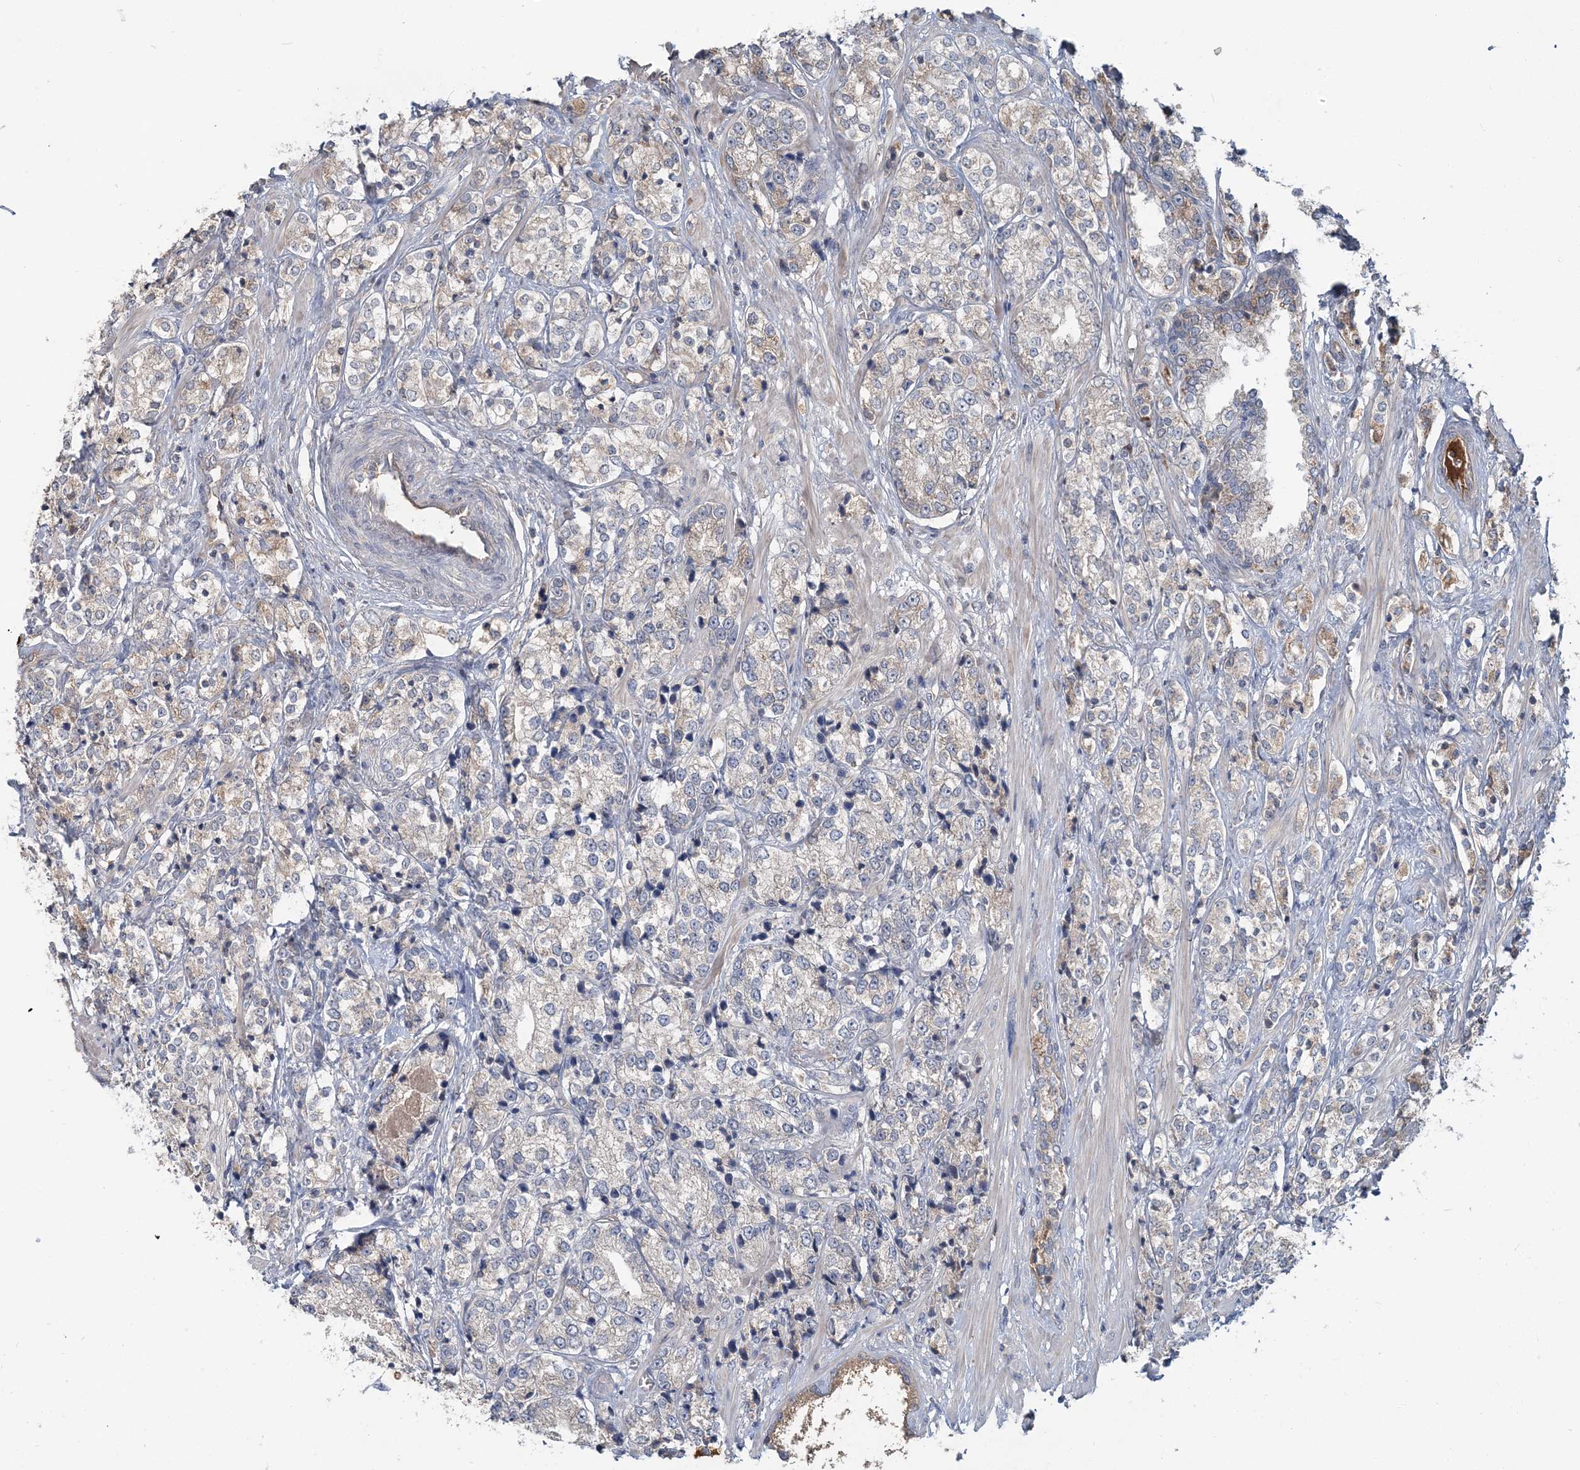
{"staining": {"intensity": "weak", "quantity": "<25%", "location": "cytoplasmic/membranous"}, "tissue": "prostate cancer", "cell_type": "Tumor cells", "image_type": "cancer", "snomed": [{"axis": "morphology", "description": "Adenocarcinoma, High grade"}, {"axis": "topography", "description": "Prostate"}], "caption": "Immunohistochemical staining of prostate cancer demonstrates no significant staining in tumor cells.", "gene": "RNF25", "patient": {"sex": "male", "age": 69}}